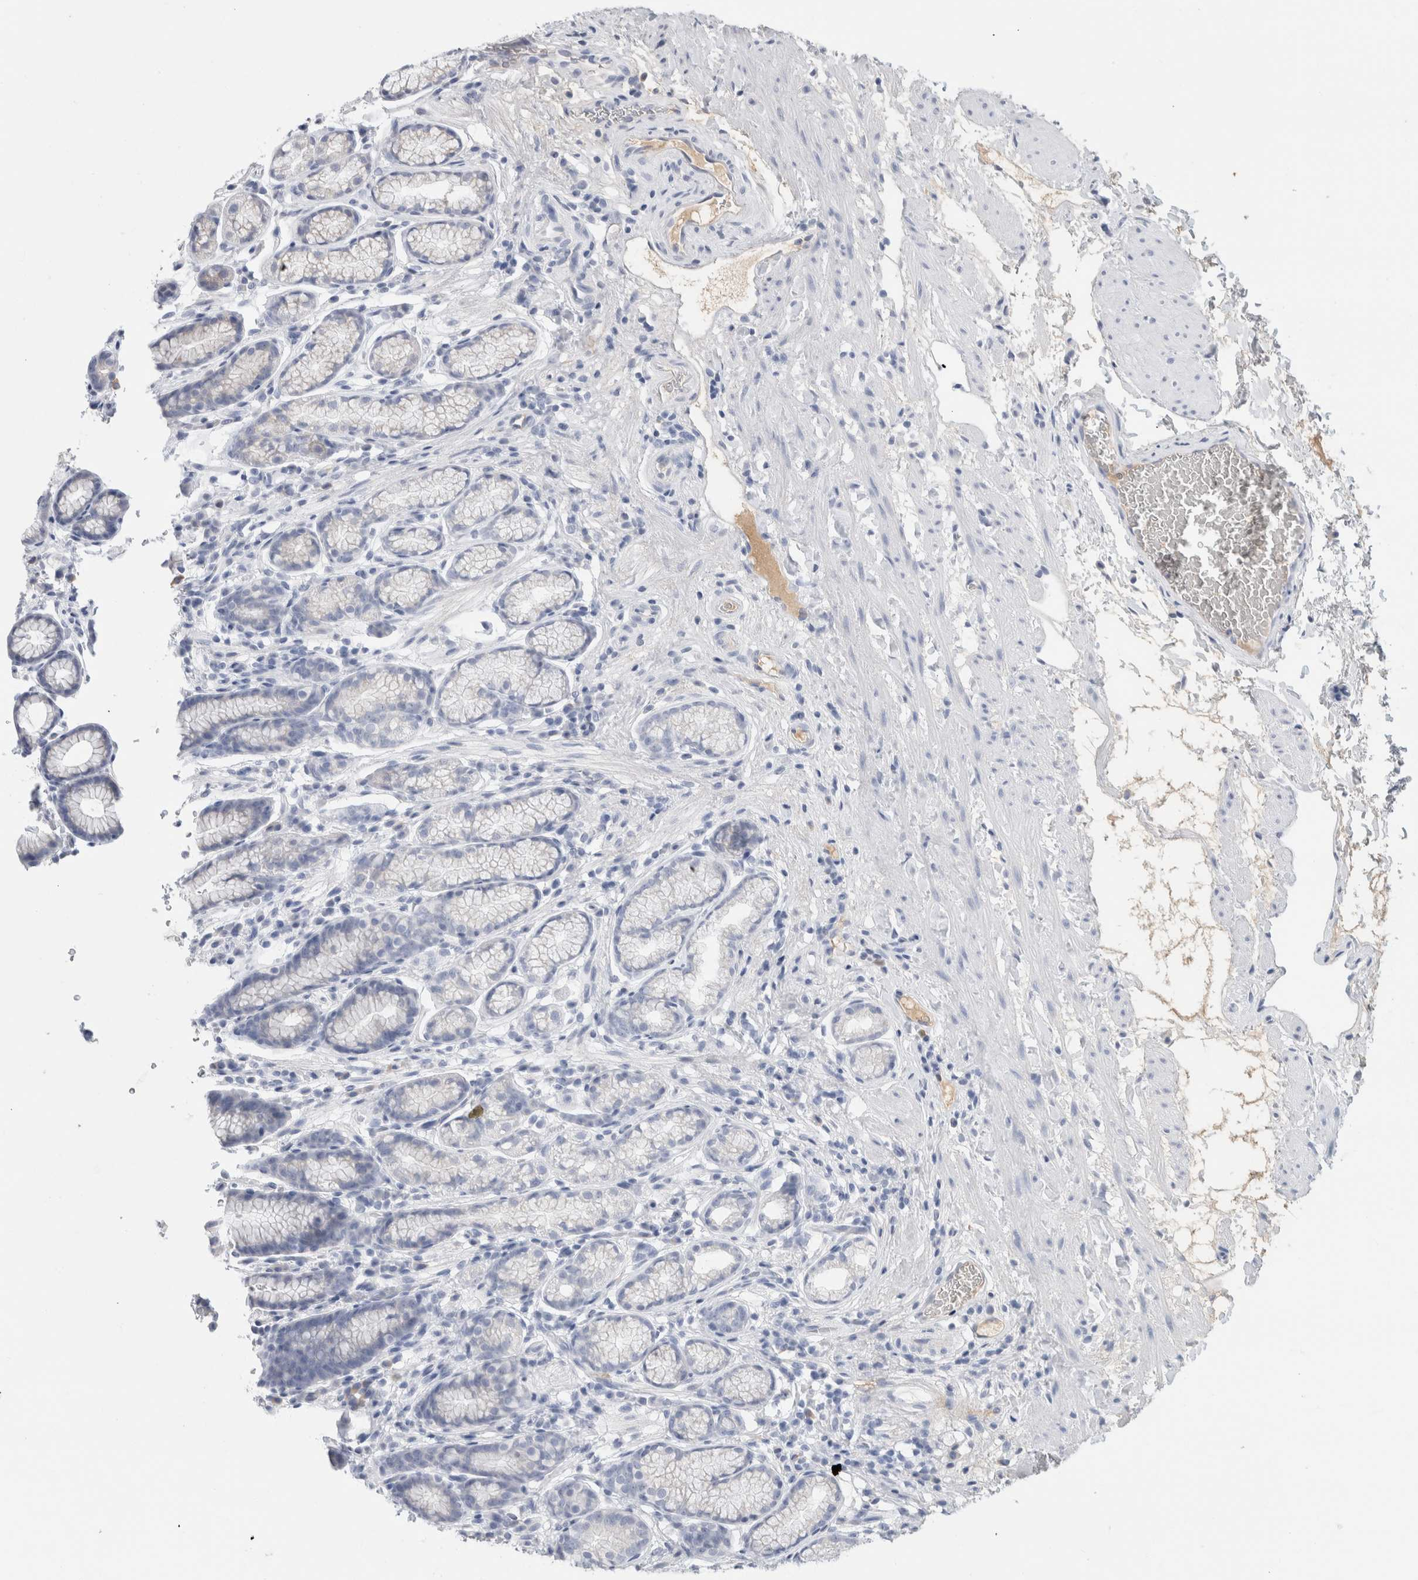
{"staining": {"intensity": "negative", "quantity": "none", "location": "none"}, "tissue": "stomach", "cell_type": "Glandular cells", "image_type": "normal", "snomed": [{"axis": "morphology", "description": "Normal tissue, NOS"}, {"axis": "topography", "description": "Stomach"}], "caption": "A histopathology image of human stomach is negative for staining in glandular cells. (Stains: DAB (3,3'-diaminobenzidine) immunohistochemistry with hematoxylin counter stain, Microscopy: brightfield microscopy at high magnification).", "gene": "SCGB1A1", "patient": {"sex": "male", "age": 42}}